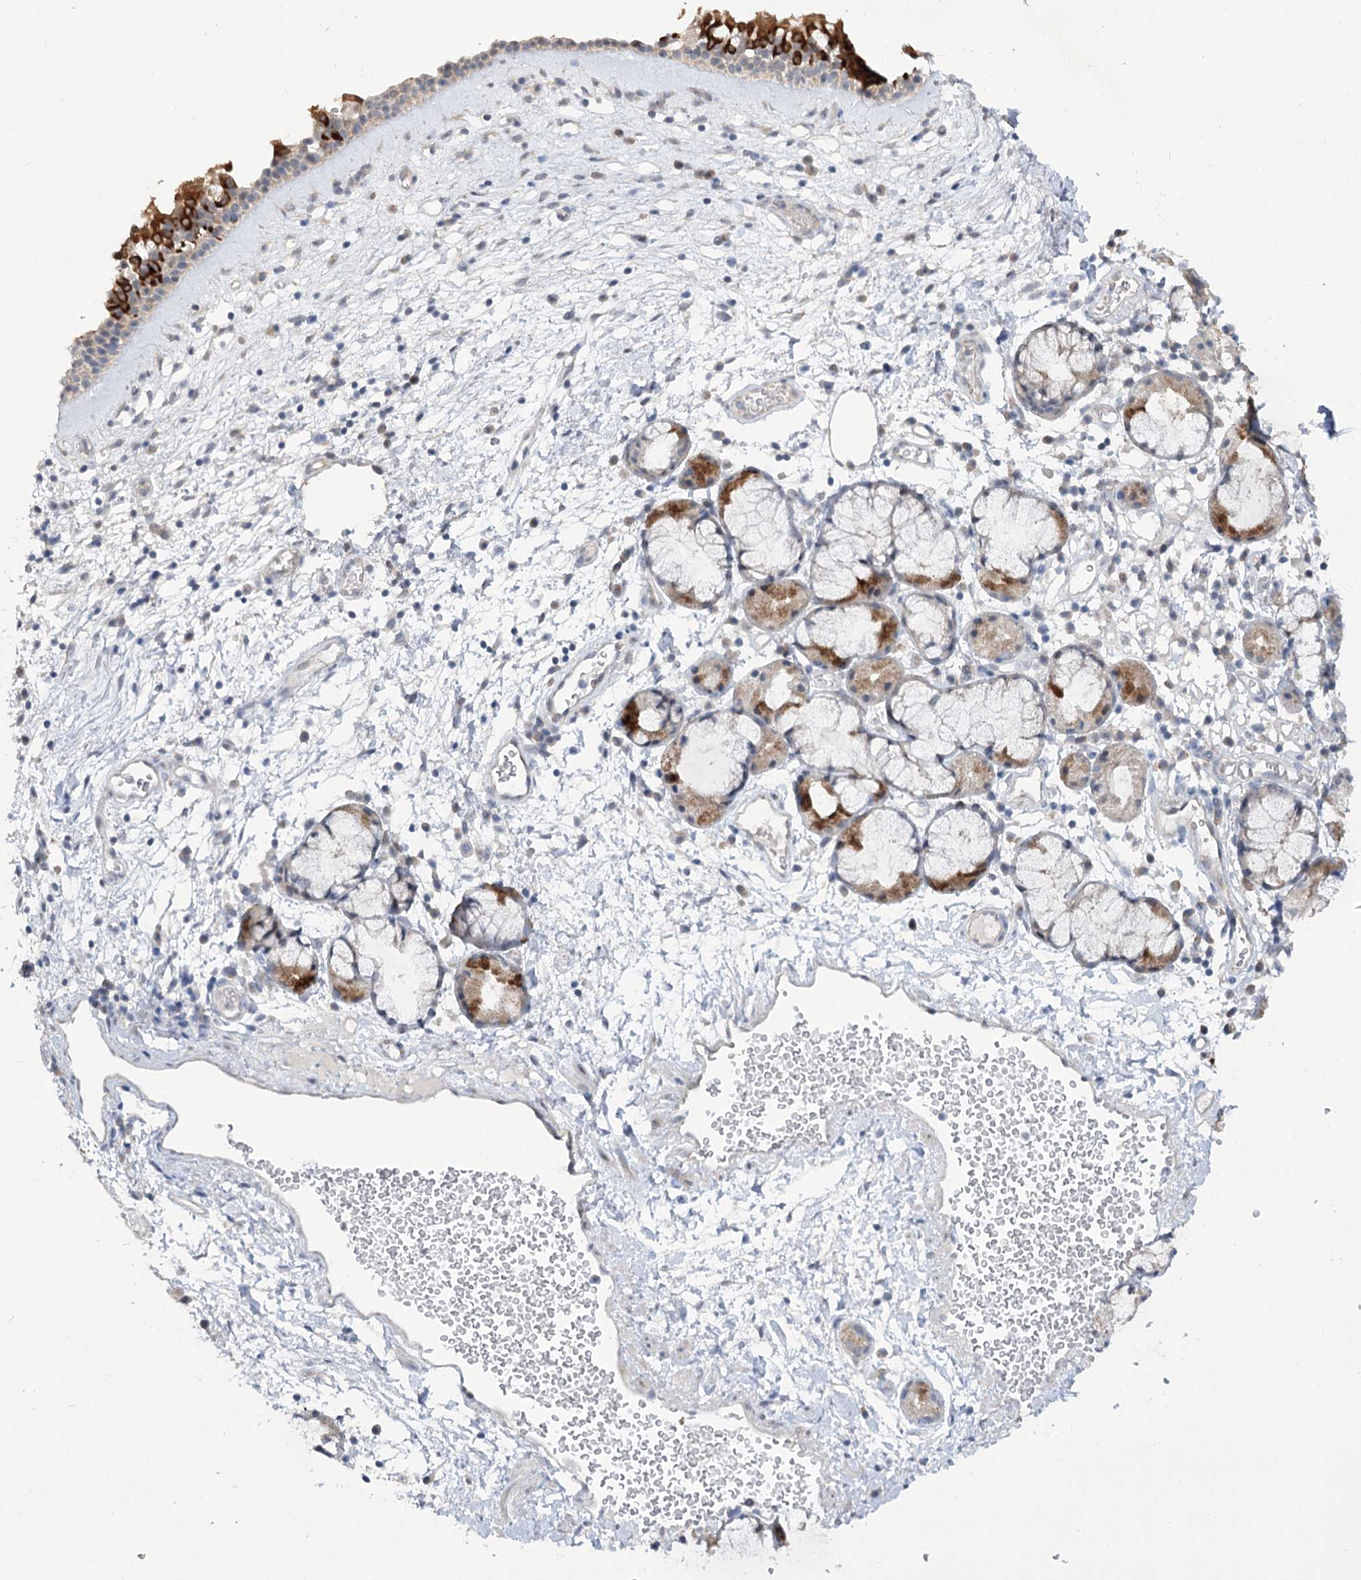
{"staining": {"intensity": "strong", "quantity": "25%-75%", "location": "cytoplasmic/membranous"}, "tissue": "nasopharynx", "cell_type": "Respiratory epithelial cells", "image_type": "normal", "snomed": [{"axis": "morphology", "description": "Normal tissue, NOS"}, {"axis": "morphology", "description": "Inflammation, NOS"}, {"axis": "topography", "description": "Nasopharynx"}], "caption": "An immunohistochemistry image of normal tissue is shown. Protein staining in brown labels strong cytoplasmic/membranous positivity in nasopharynx within respiratory epithelial cells.", "gene": "PHYHIPL", "patient": {"sex": "male", "age": 70}}